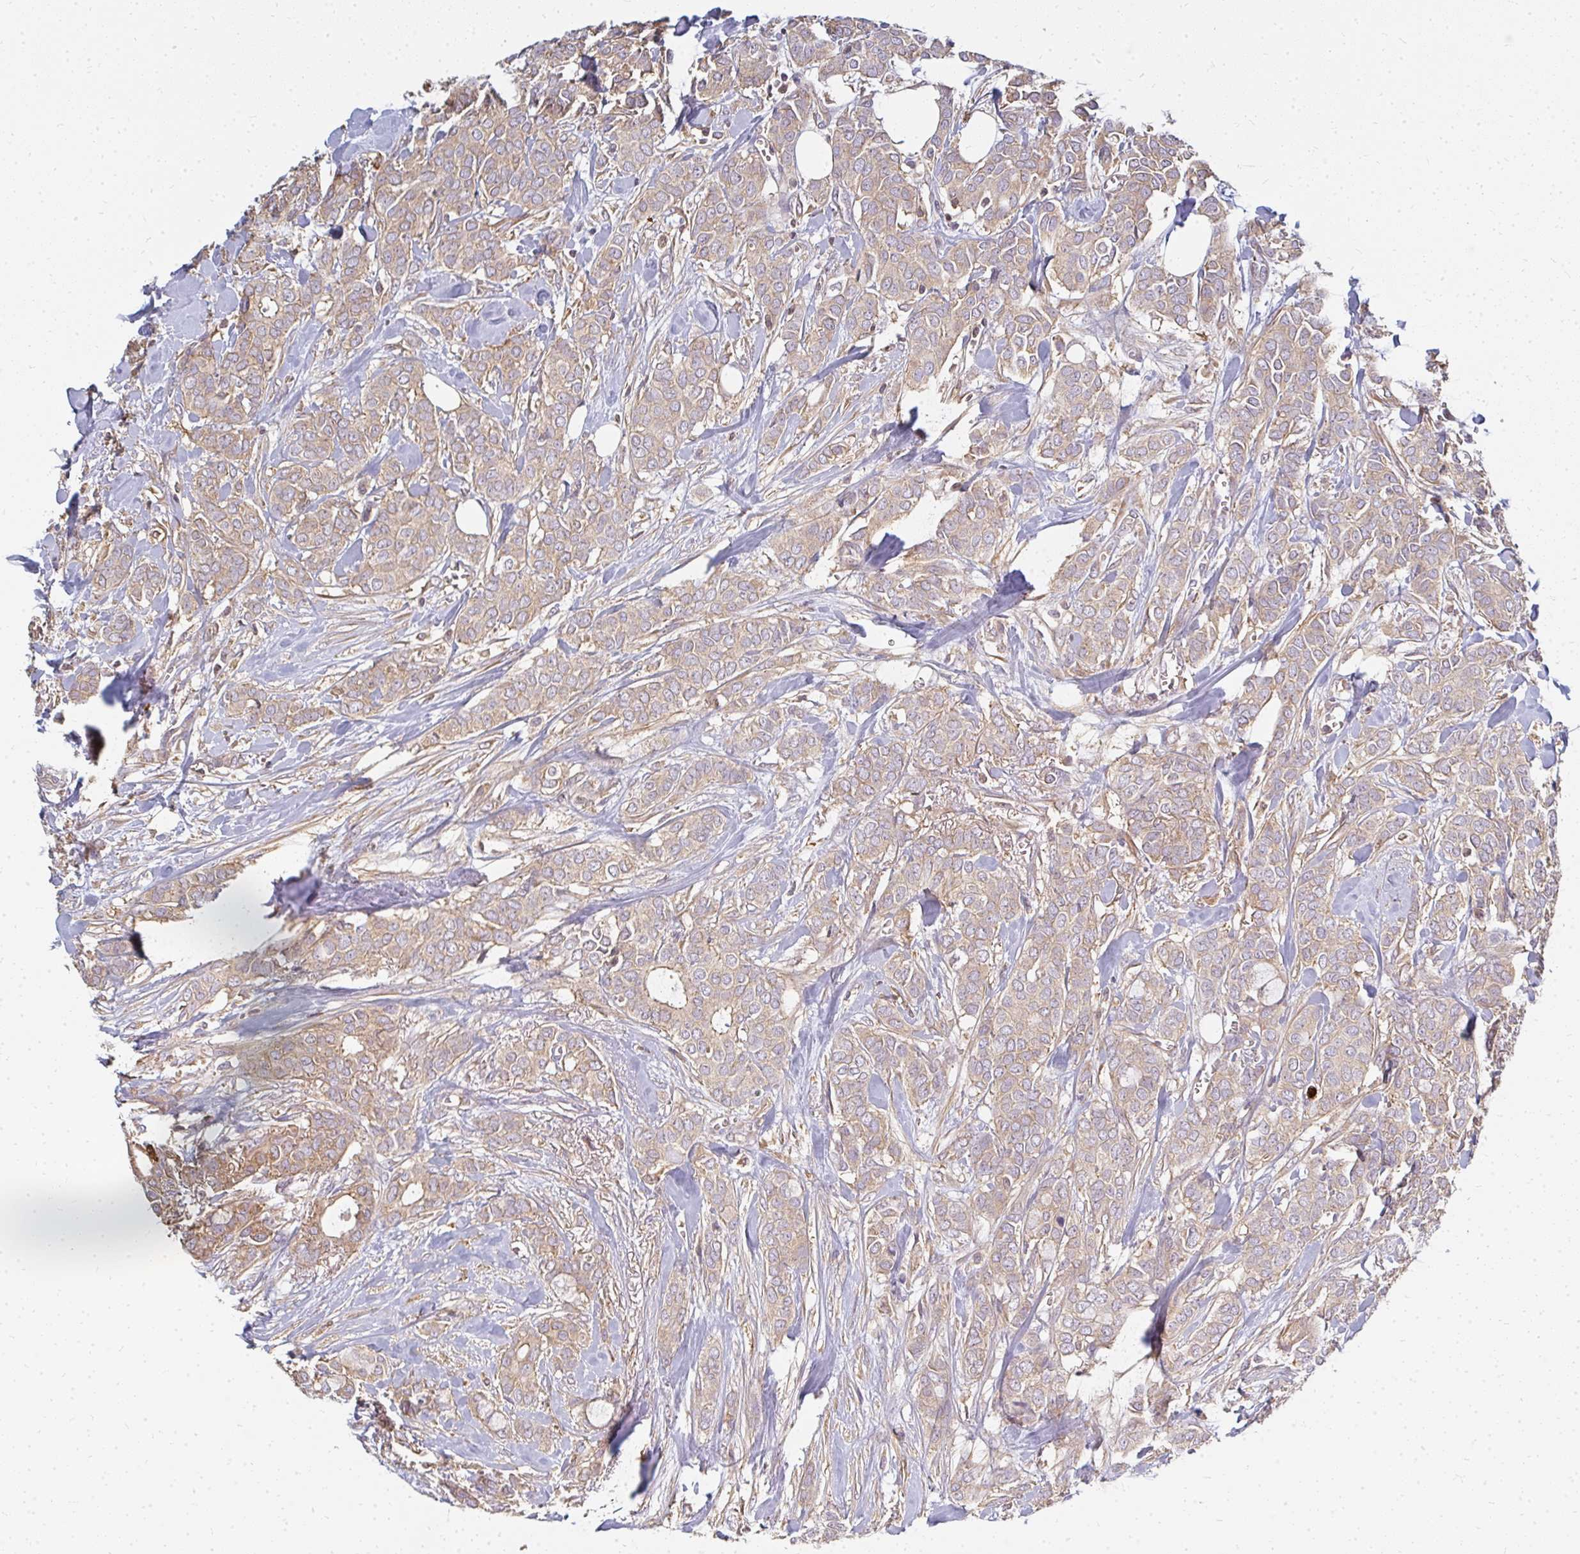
{"staining": {"intensity": "weak", "quantity": ">75%", "location": "cytoplasmic/membranous"}, "tissue": "breast cancer", "cell_type": "Tumor cells", "image_type": "cancer", "snomed": [{"axis": "morphology", "description": "Duct carcinoma"}, {"axis": "topography", "description": "Breast"}], "caption": "Protein expression analysis of human infiltrating ductal carcinoma (breast) reveals weak cytoplasmic/membranous expression in approximately >75% of tumor cells.", "gene": "CNTRL", "patient": {"sex": "female", "age": 84}}